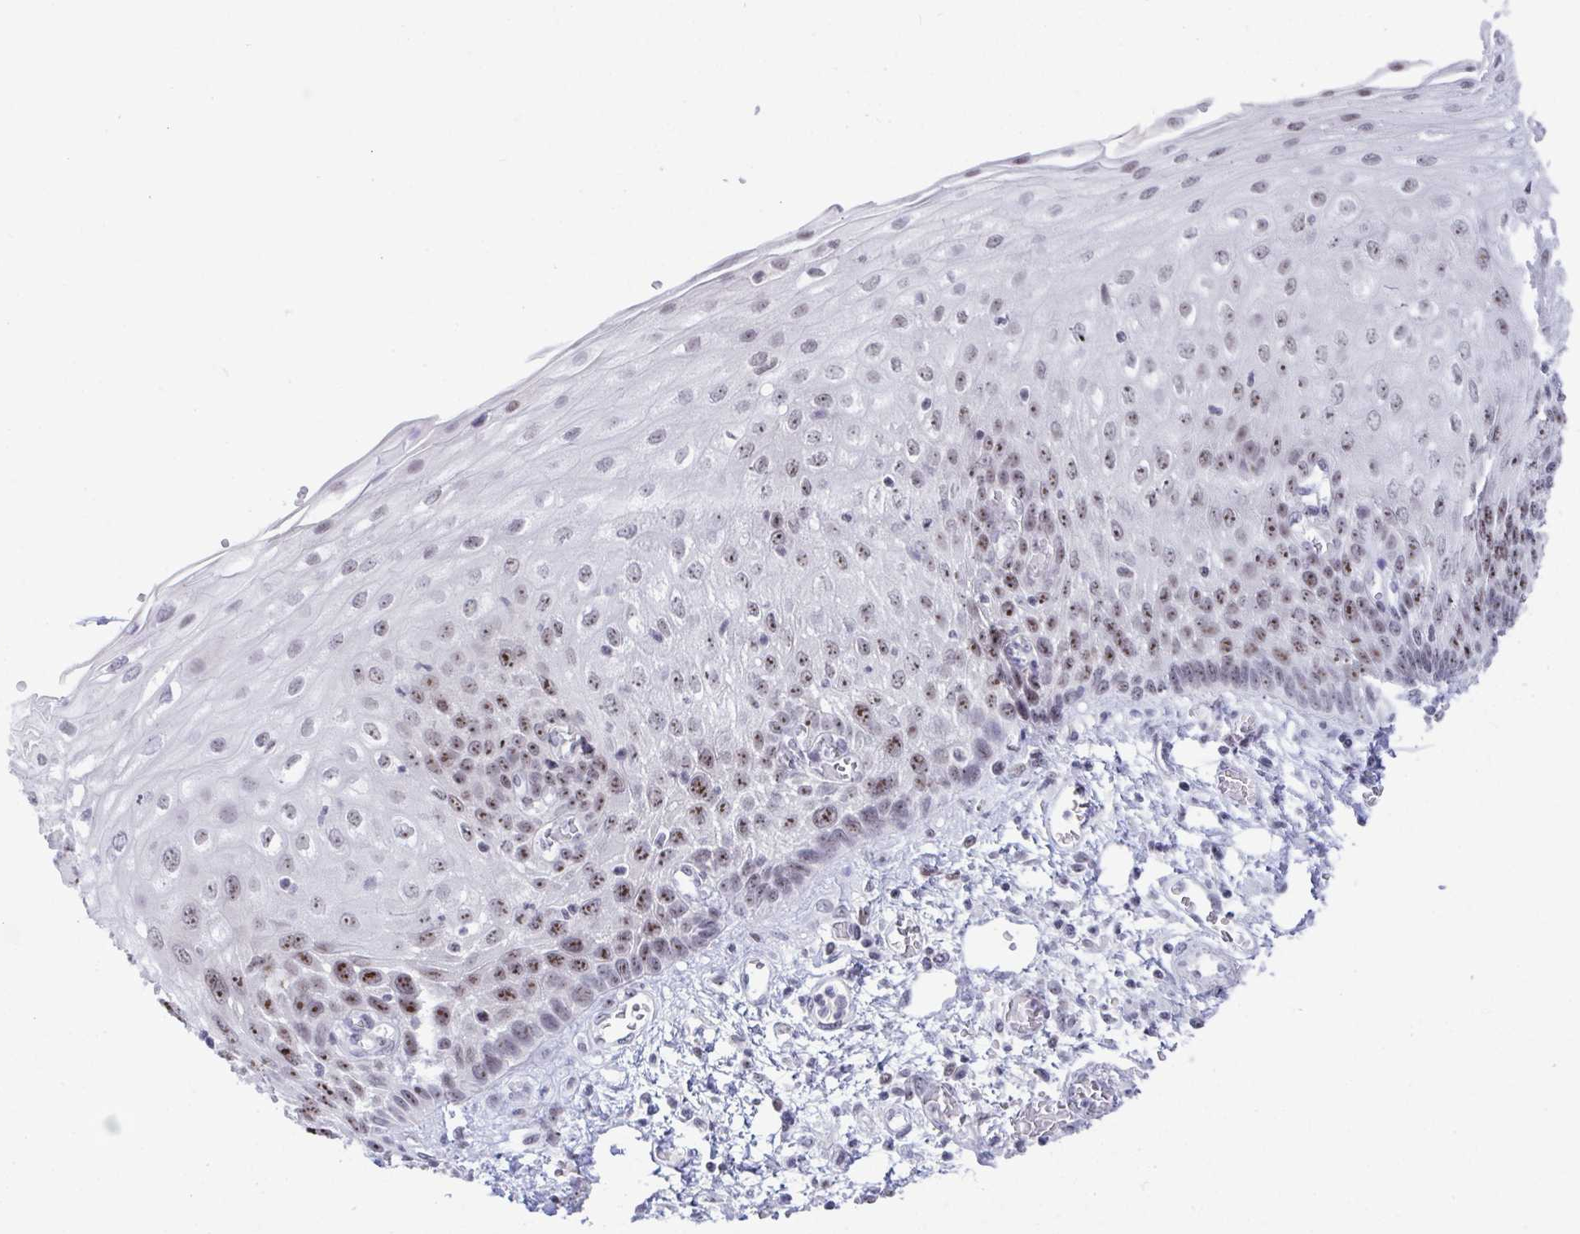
{"staining": {"intensity": "moderate", "quantity": "25%-75%", "location": "nuclear"}, "tissue": "esophagus", "cell_type": "Squamous epithelial cells", "image_type": "normal", "snomed": [{"axis": "morphology", "description": "Normal tissue, NOS"}, {"axis": "morphology", "description": "Adenocarcinoma, NOS"}, {"axis": "topography", "description": "Esophagus"}], "caption": "Squamous epithelial cells display moderate nuclear staining in approximately 25%-75% of cells in unremarkable esophagus. (DAB (3,3'-diaminobenzidine) IHC with brightfield microscopy, high magnification).", "gene": "SUPT16H", "patient": {"sex": "male", "age": 81}}